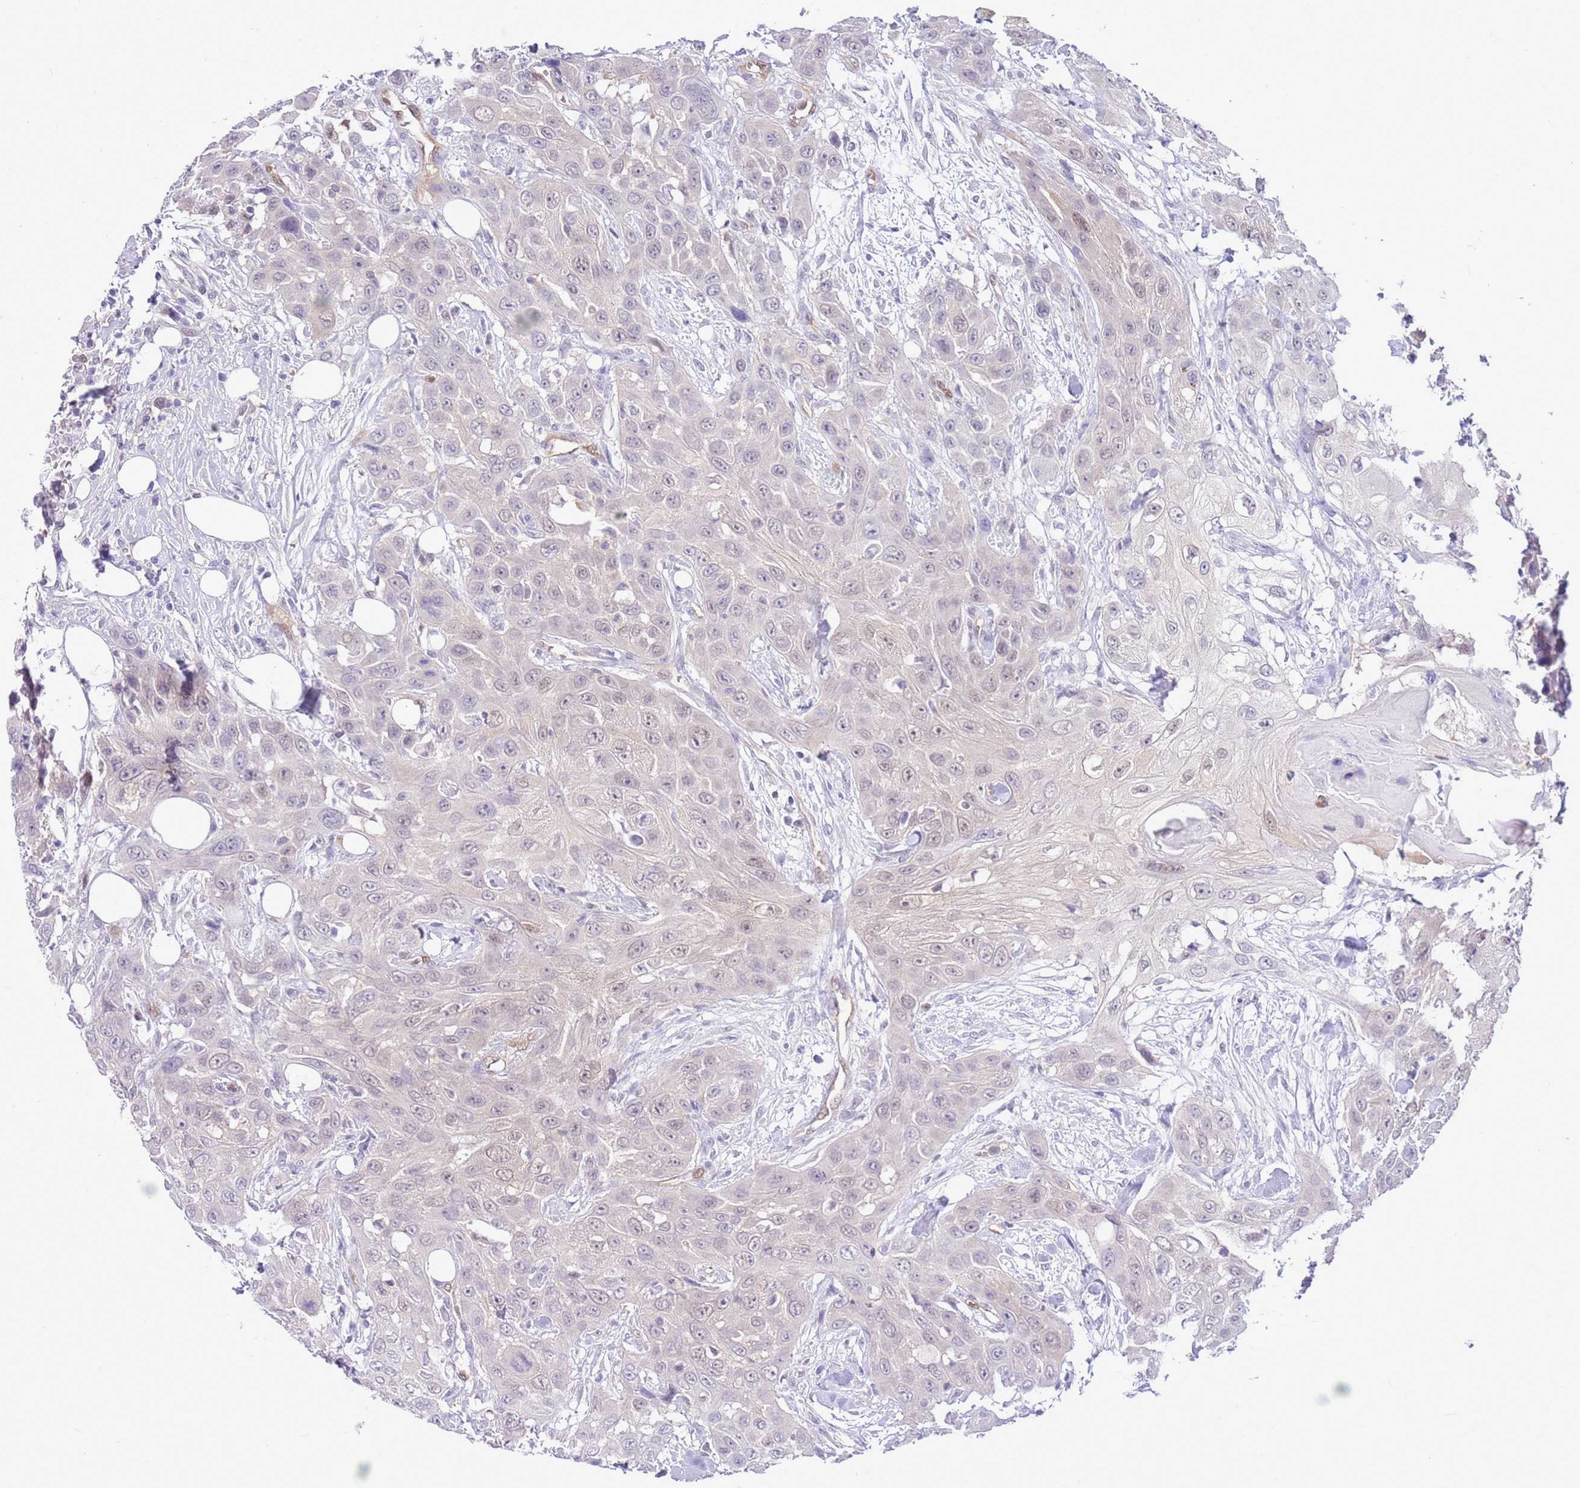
{"staining": {"intensity": "negative", "quantity": "none", "location": "none"}, "tissue": "head and neck cancer", "cell_type": "Tumor cells", "image_type": "cancer", "snomed": [{"axis": "morphology", "description": "Squamous cell carcinoma, NOS"}, {"axis": "topography", "description": "Head-Neck"}], "caption": "Immunohistochemistry (IHC) histopathology image of human head and neck cancer stained for a protein (brown), which demonstrates no positivity in tumor cells.", "gene": "DDI2", "patient": {"sex": "male", "age": 81}}